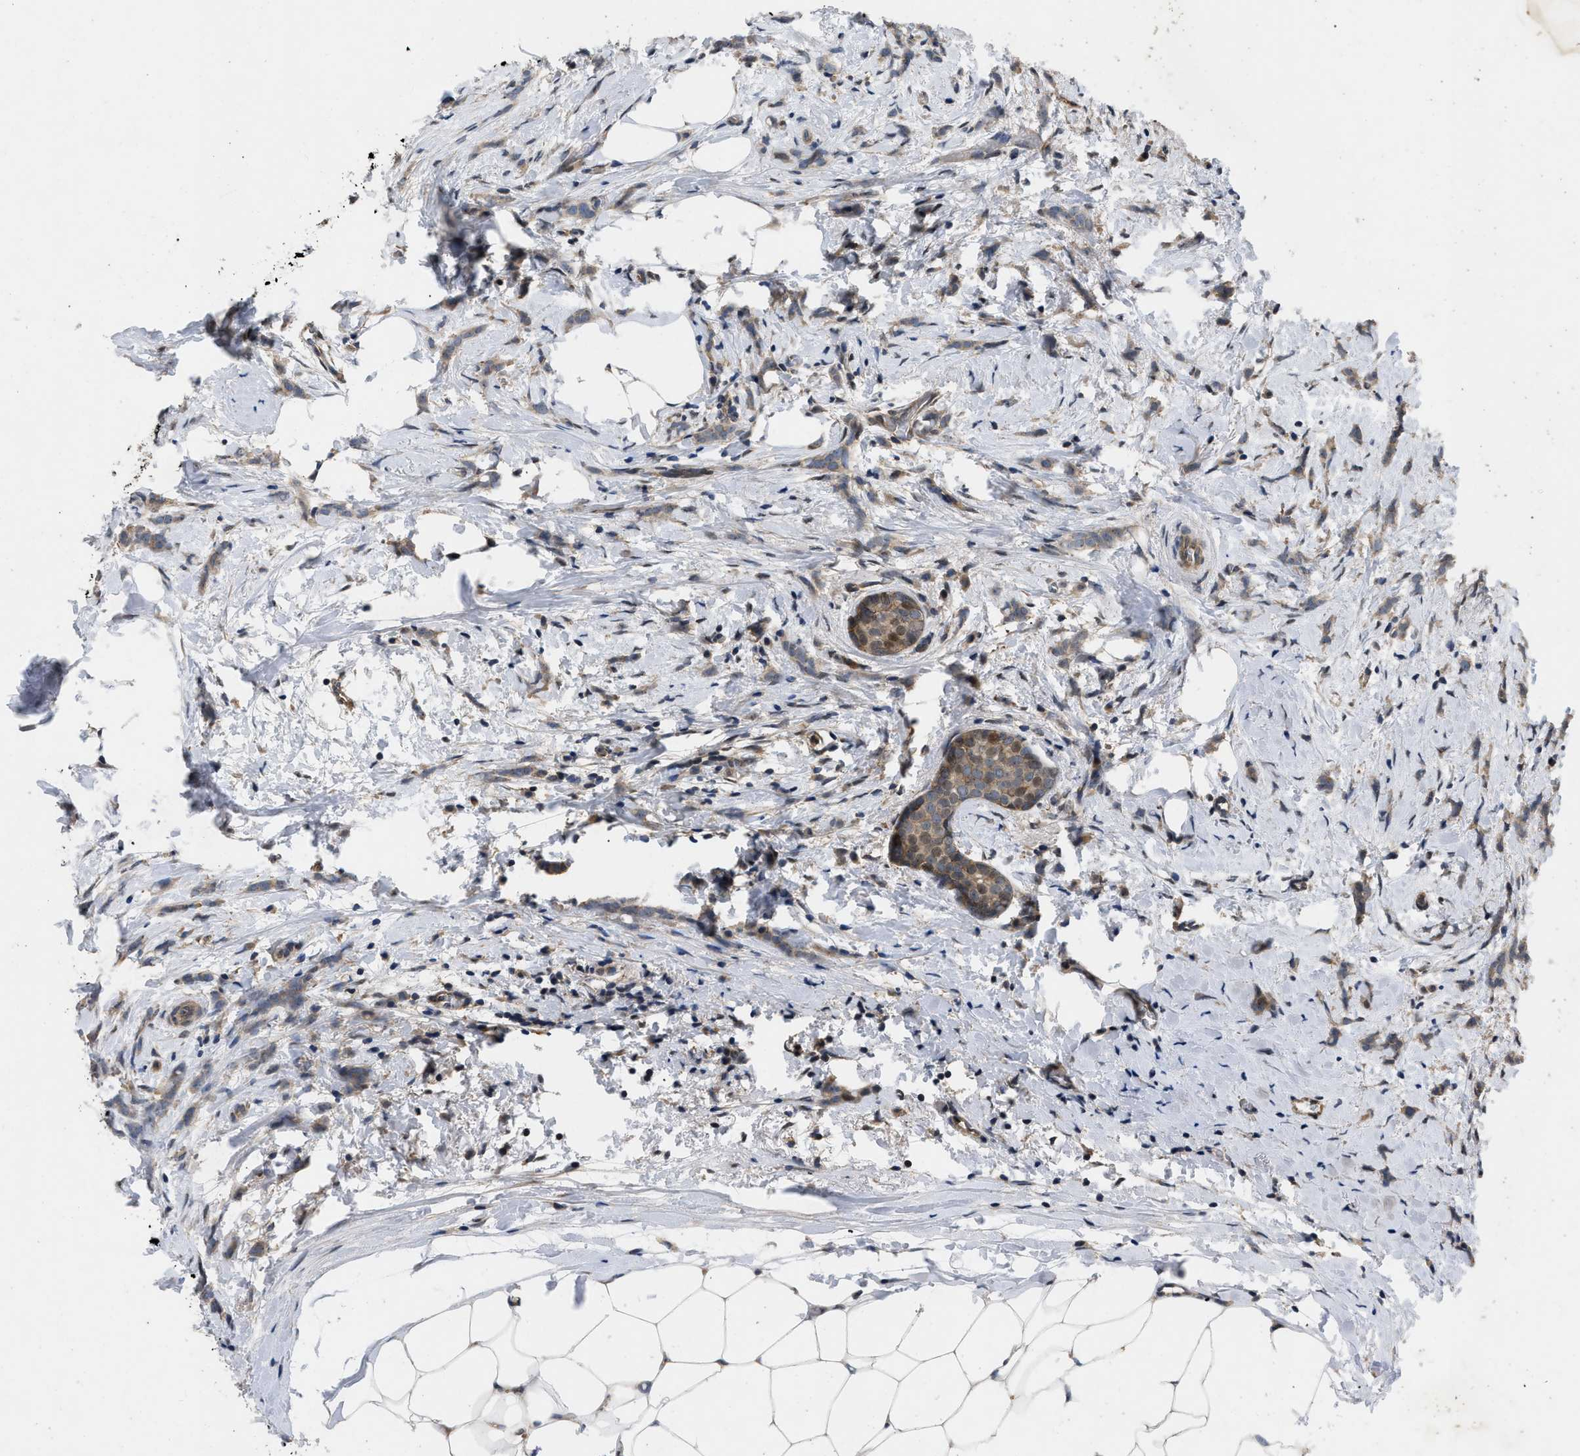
{"staining": {"intensity": "weak", "quantity": ">75%", "location": "cytoplasmic/membranous"}, "tissue": "breast cancer", "cell_type": "Tumor cells", "image_type": "cancer", "snomed": [{"axis": "morphology", "description": "Lobular carcinoma, in situ"}, {"axis": "morphology", "description": "Lobular carcinoma"}, {"axis": "topography", "description": "Breast"}], "caption": "The photomicrograph displays a brown stain indicating the presence of a protein in the cytoplasmic/membranous of tumor cells in breast lobular carcinoma in situ.", "gene": "PRDM14", "patient": {"sex": "female", "age": 41}}